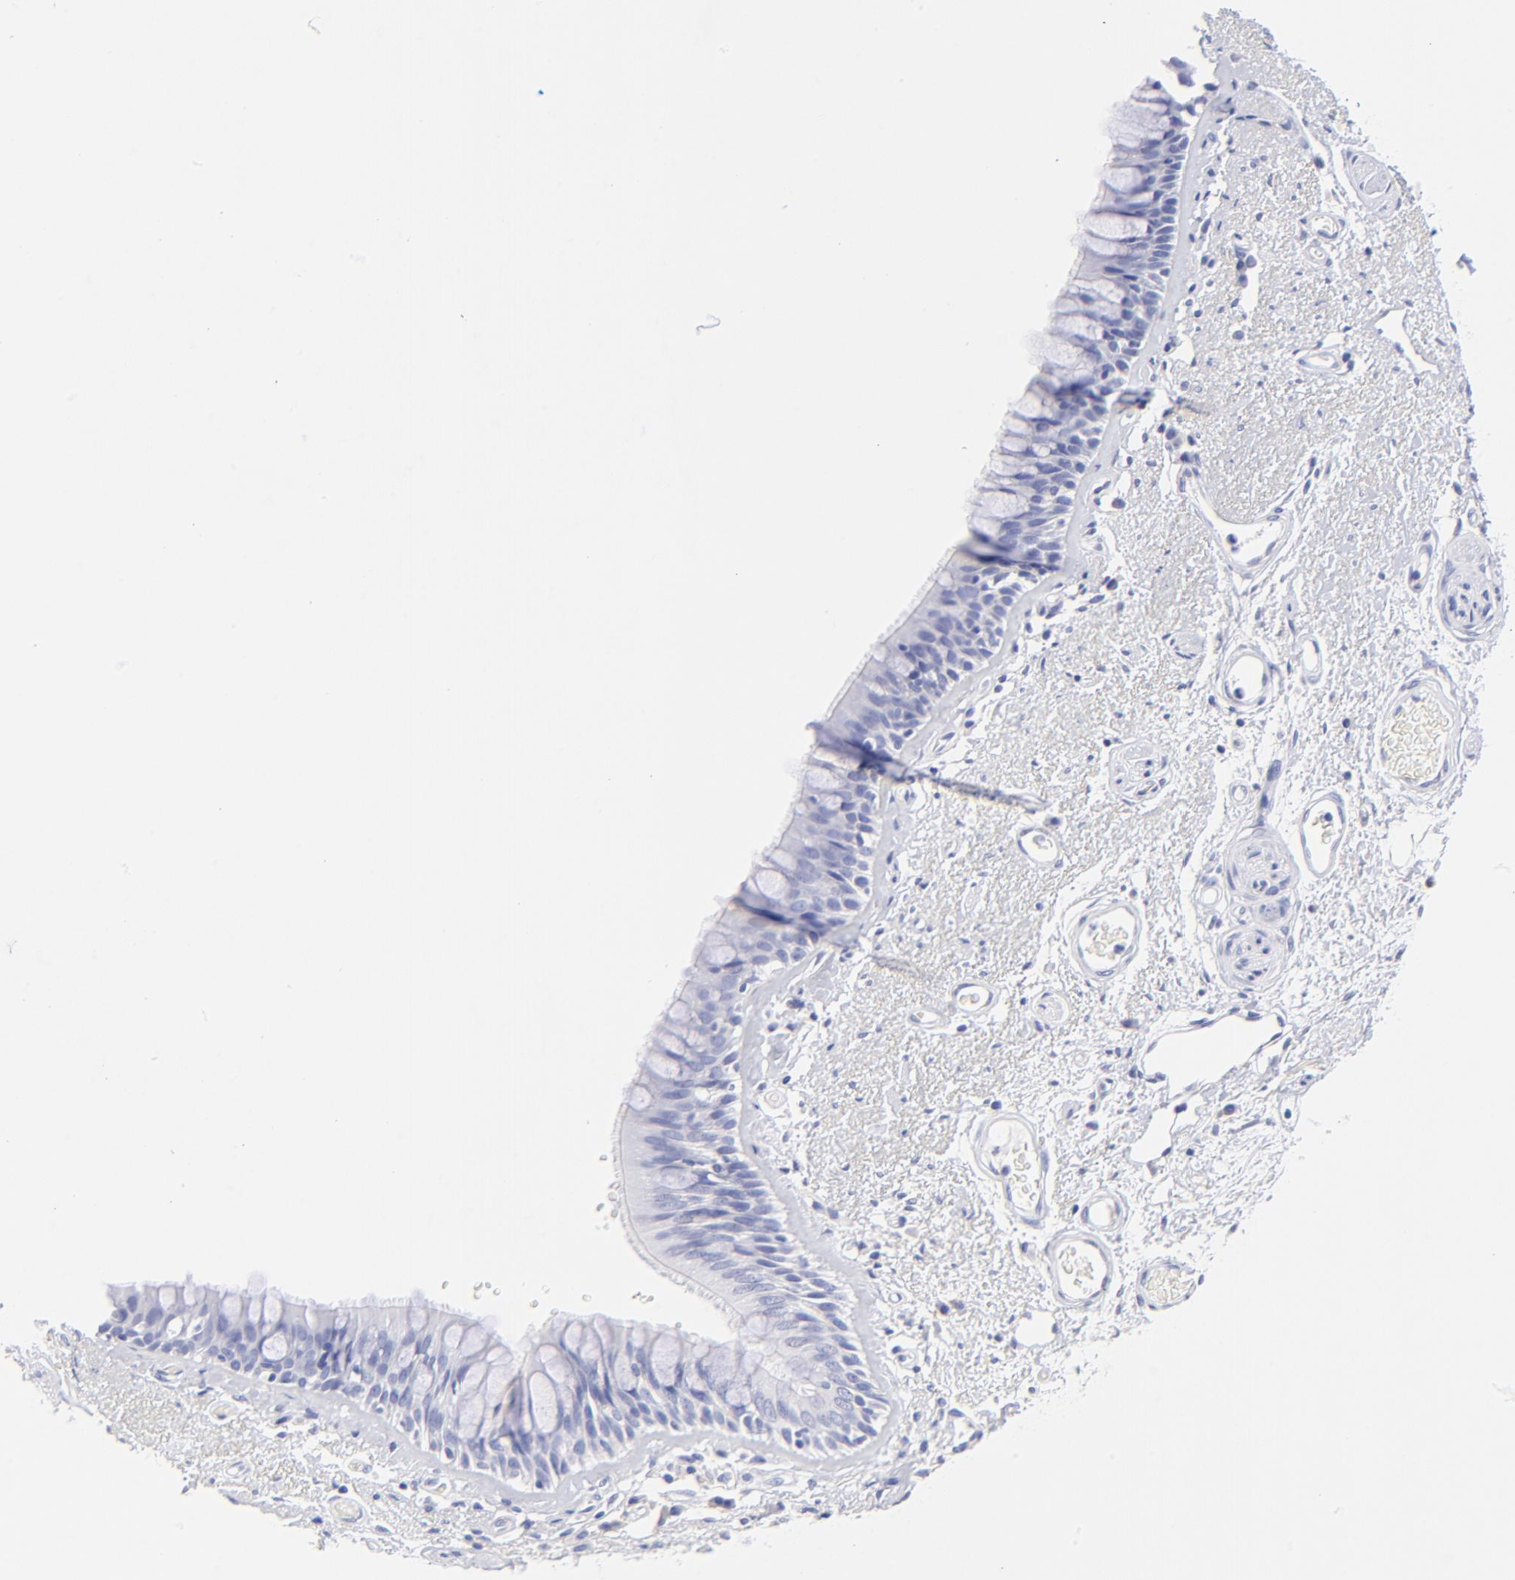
{"staining": {"intensity": "negative", "quantity": "none", "location": "none"}, "tissue": "bronchus", "cell_type": "Respiratory epithelial cells", "image_type": "normal", "snomed": [{"axis": "morphology", "description": "Normal tissue, NOS"}, {"axis": "morphology", "description": "Adenocarcinoma, NOS"}, {"axis": "topography", "description": "Bronchus"}, {"axis": "topography", "description": "Lung"}], "caption": "IHC of benign human bronchus shows no staining in respiratory epithelial cells.", "gene": "HORMAD2", "patient": {"sex": "female", "age": 54}}